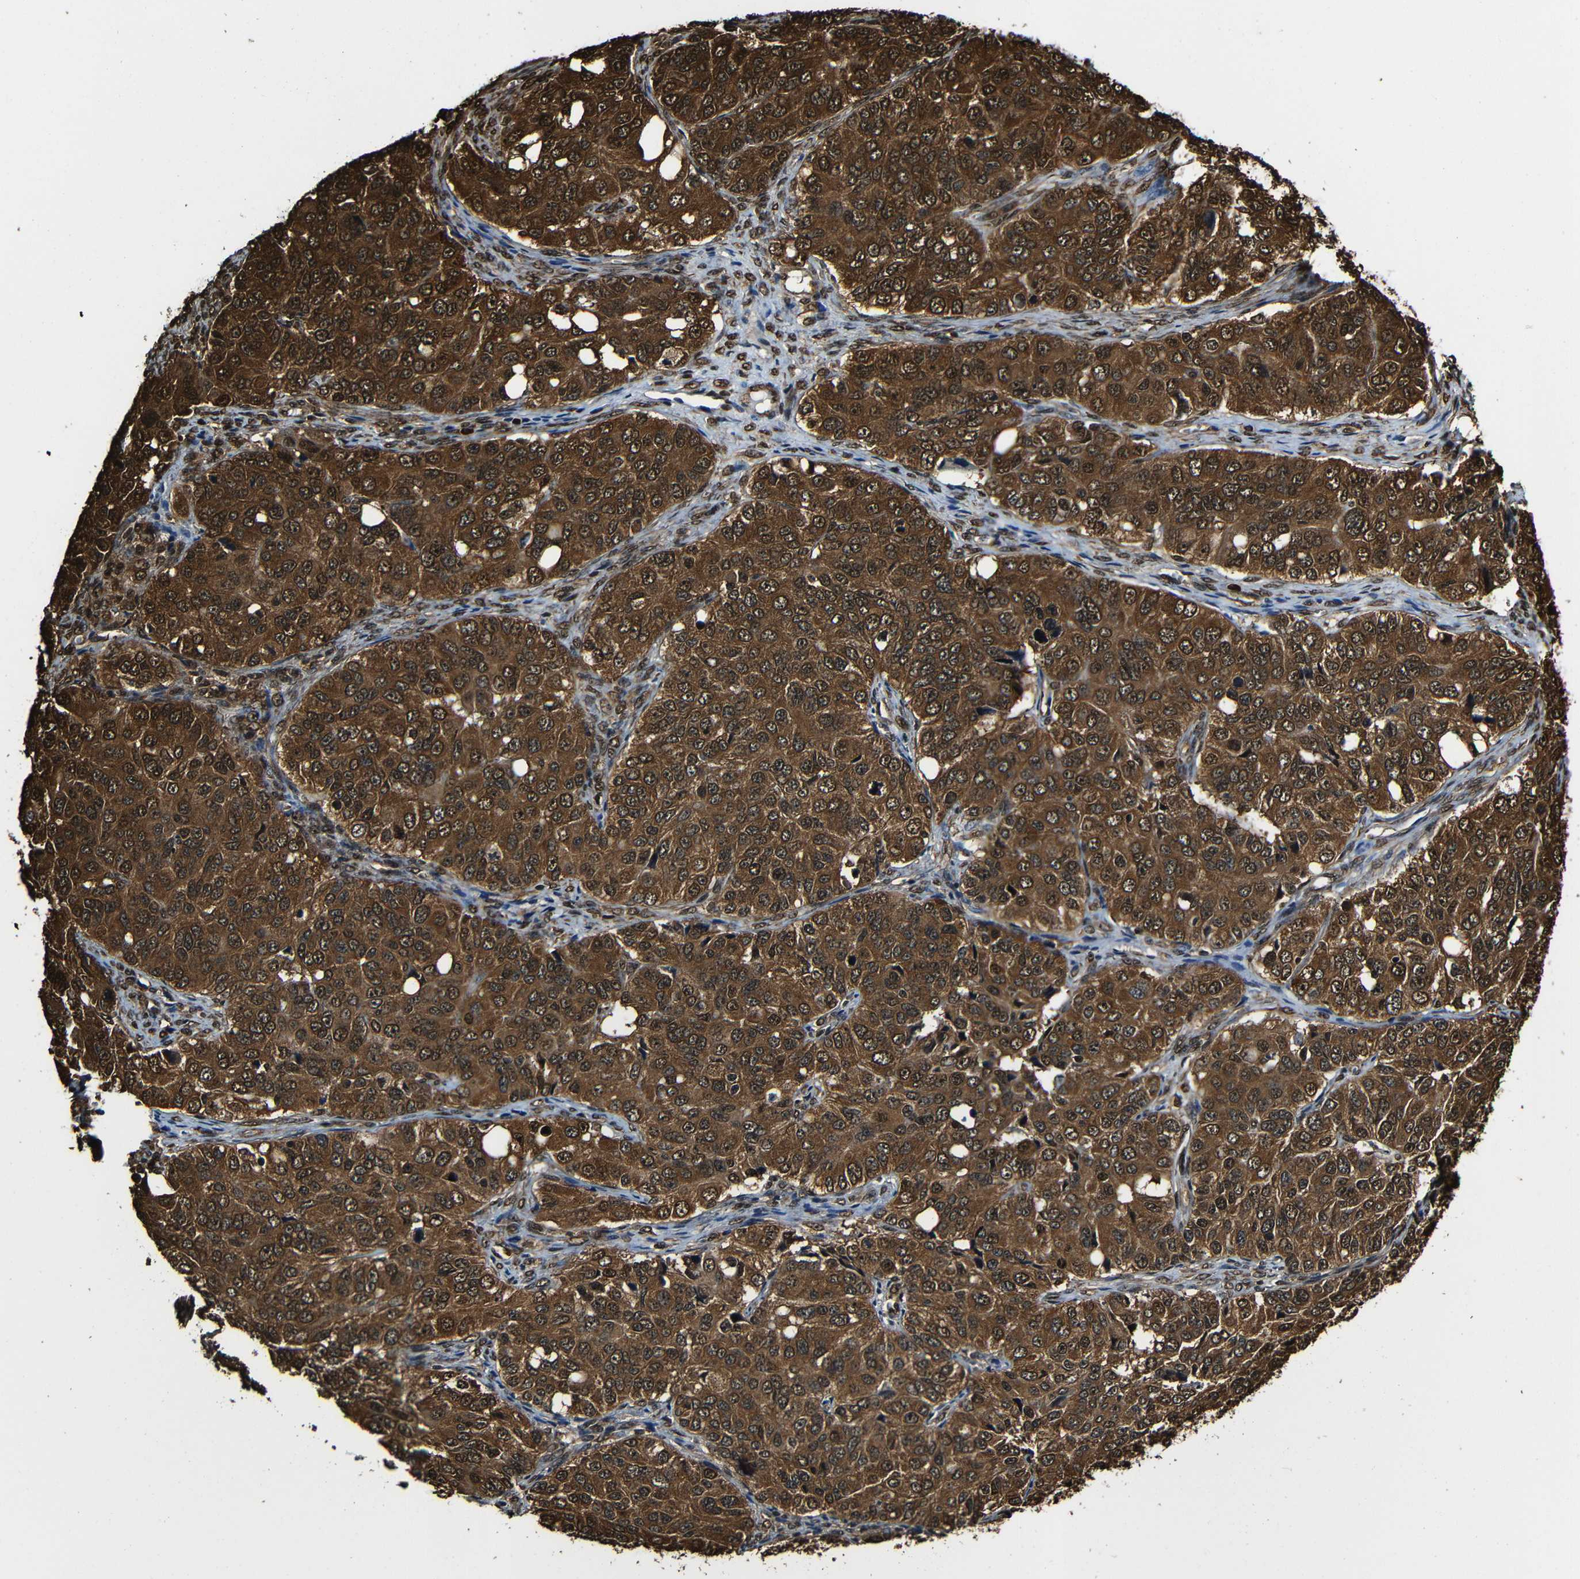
{"staining": {"intensity": "strong", "quantity": ">75%", "location": "cytoplasmic/membranous,nuclear"}, "tissue": "ovarian cancer", "cell_type": "Tumor cells", "image_type": "cancer", "snomed": [{"axis": "morphology", "description": "Carcinoma, endometroid"}, {"axis": "topography", "description": "Ovary"}], "caption": "The micrograph demonstrates staining of endometroid carcinoma (ovarian), revealing strong cytoplasmic/membranous and nuclear protein expression (brown color) within tumor cells.", "gene": "VCP", "patient": {"sex": "female", "age": 51}}